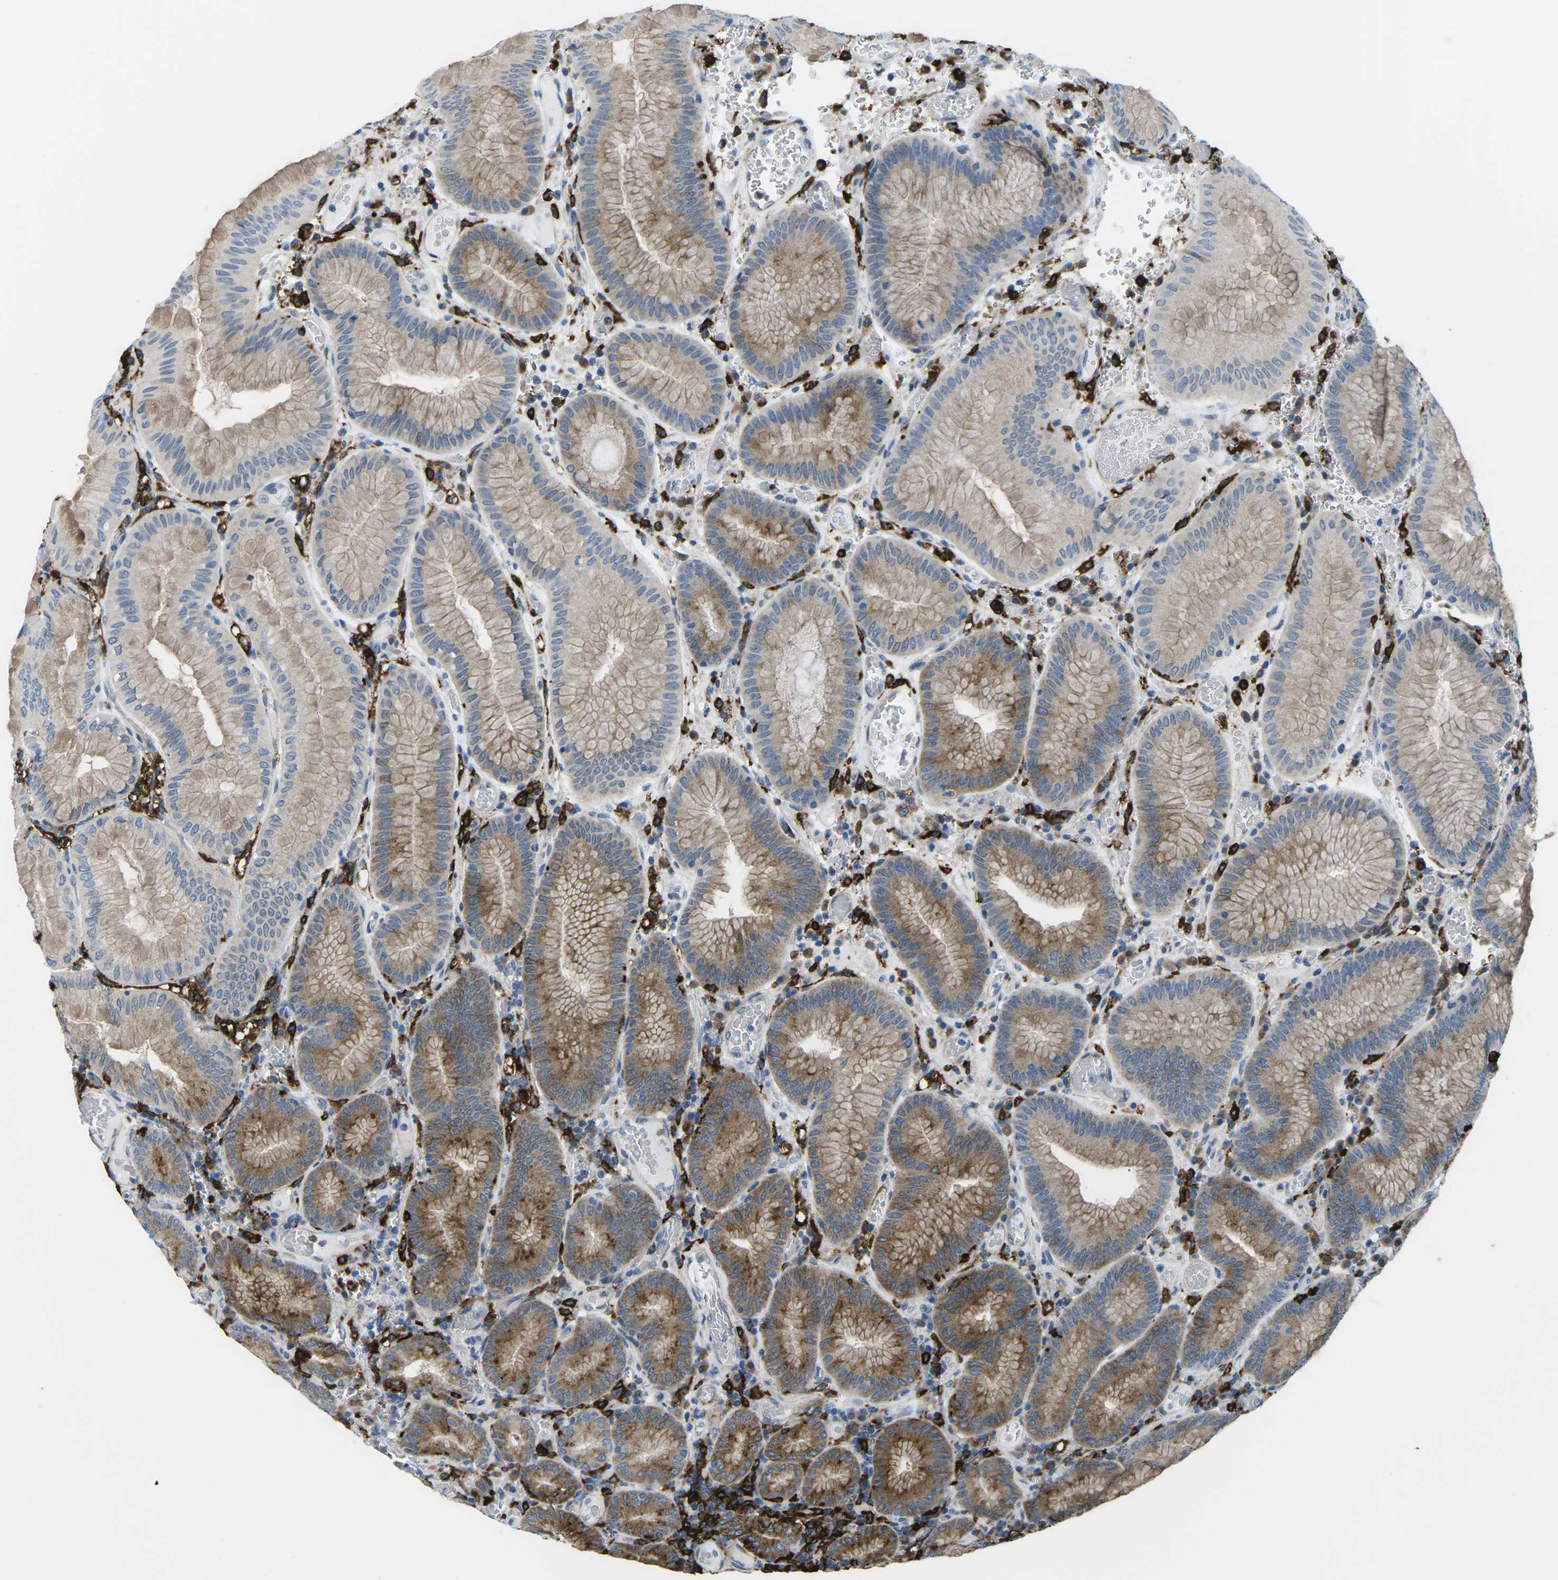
{"staining": {"intensity": "moderate", "quantity": ">75%", "location": "cytoplasmic/membranous"}, "tissue": "stomach", "cell_type": "Glandular cells", "image_type": "normal", "snomed": [{"axis": "morphology", "description": "Normal tissue, NOS"}, {"axis": "morphology", "description": "Carcinoid, malignant, NOS"}, {"axis": "topography", "description": "Stomach, upper"}], "caption": "Protein analysis of normal stomach exhibits moderate cytoplasmic/membranous positivity in approximately >75% of glandular cells.", "gene": "PTPN1", "patient": {"sex": "male", "age": 39}}